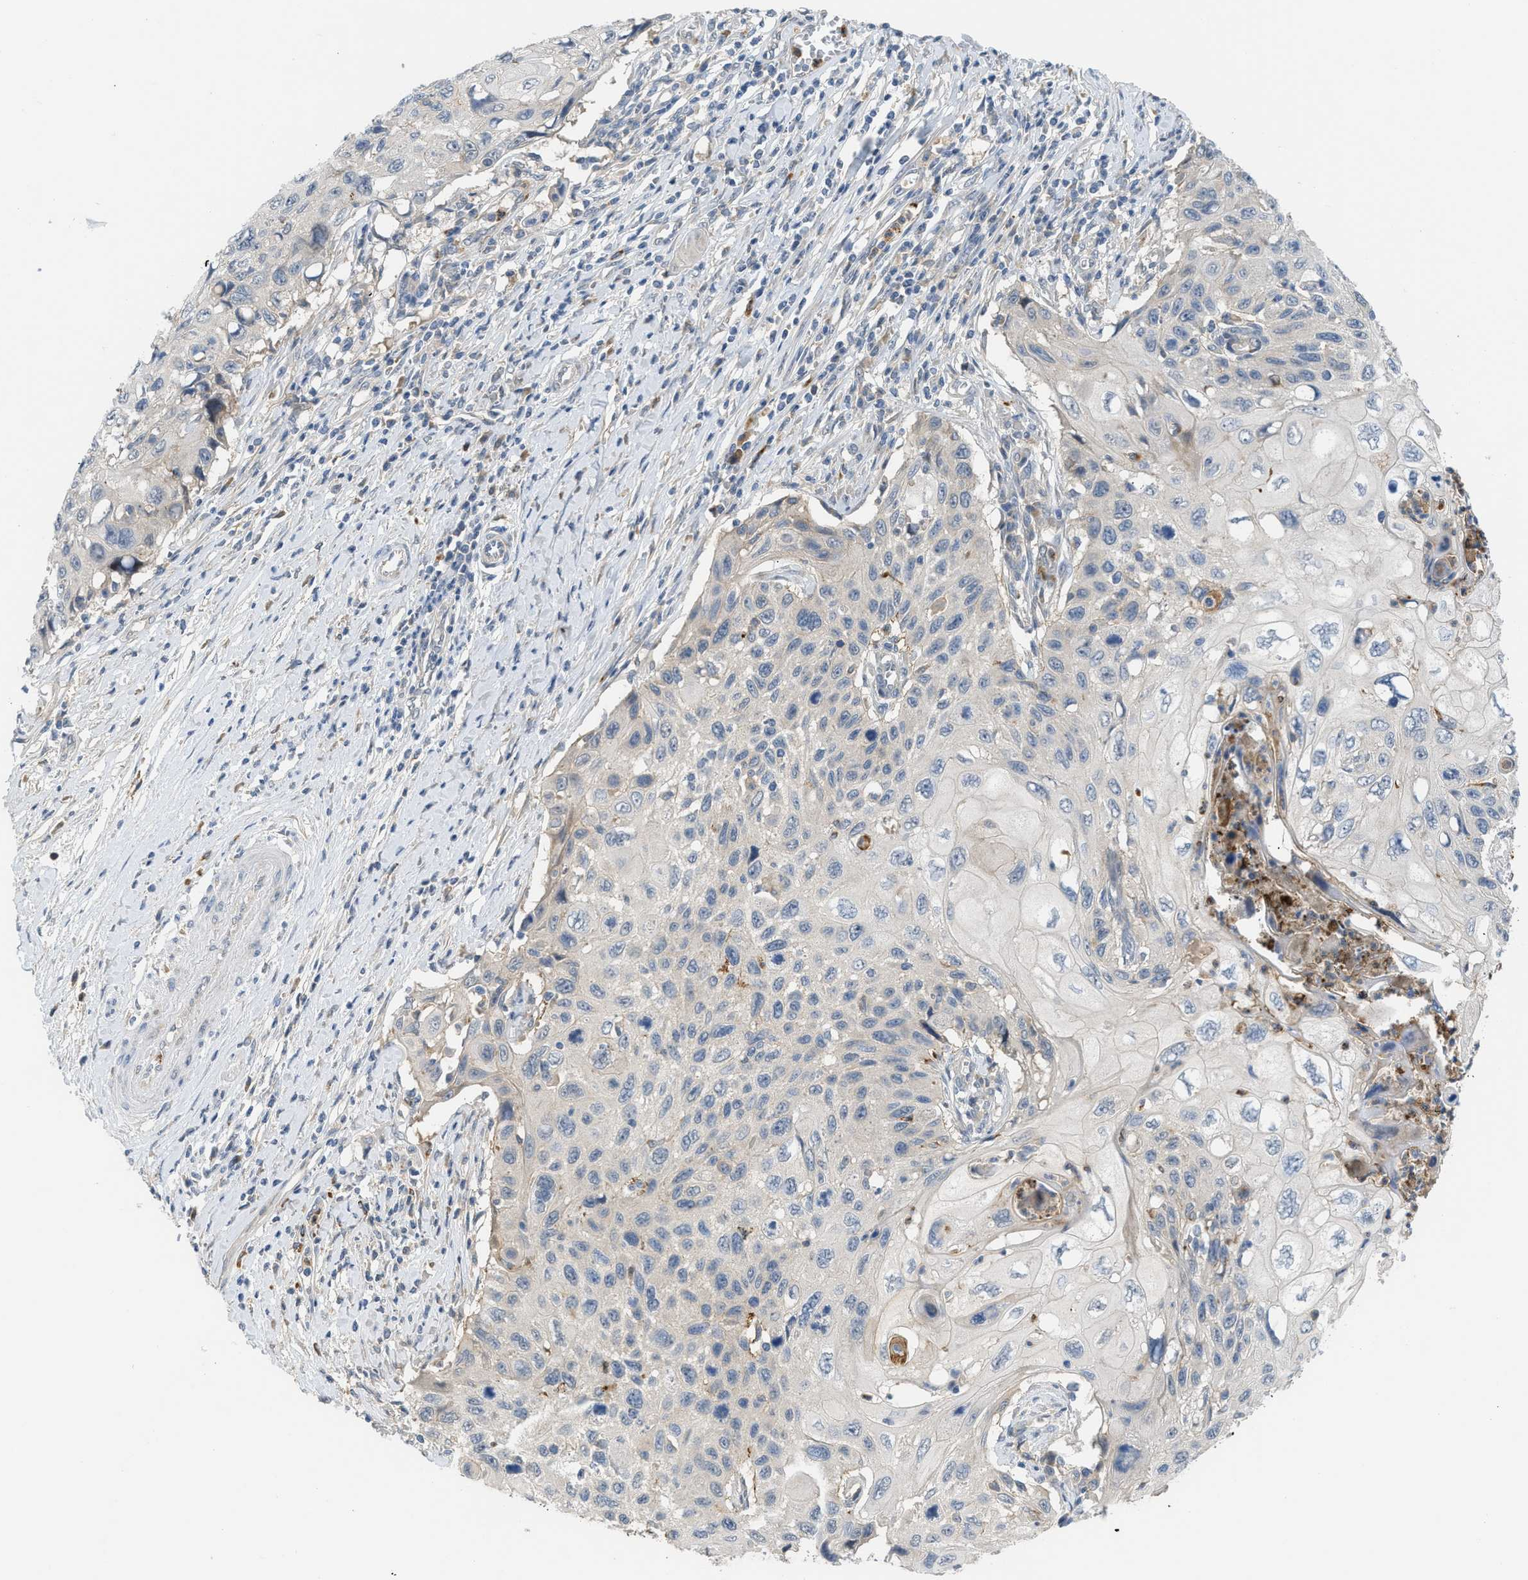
{"staining": {"intensity": "negative", "quantity": "none", "location": "none"}, "tissue": "cervical cancer", "cell_type": "Tumor cells", "image_type": "cancer", "snomed": [{"axis": "morphology", "description": "Squamous cell carcinoma, NOS"}, {"axis": "topography", "description": "Cervix"}], "caption": "Tumor cells show no significant positivity in cervical cancer.", "gene": "RHBDF2", "patient": {"sex": "female", "age": 70}}